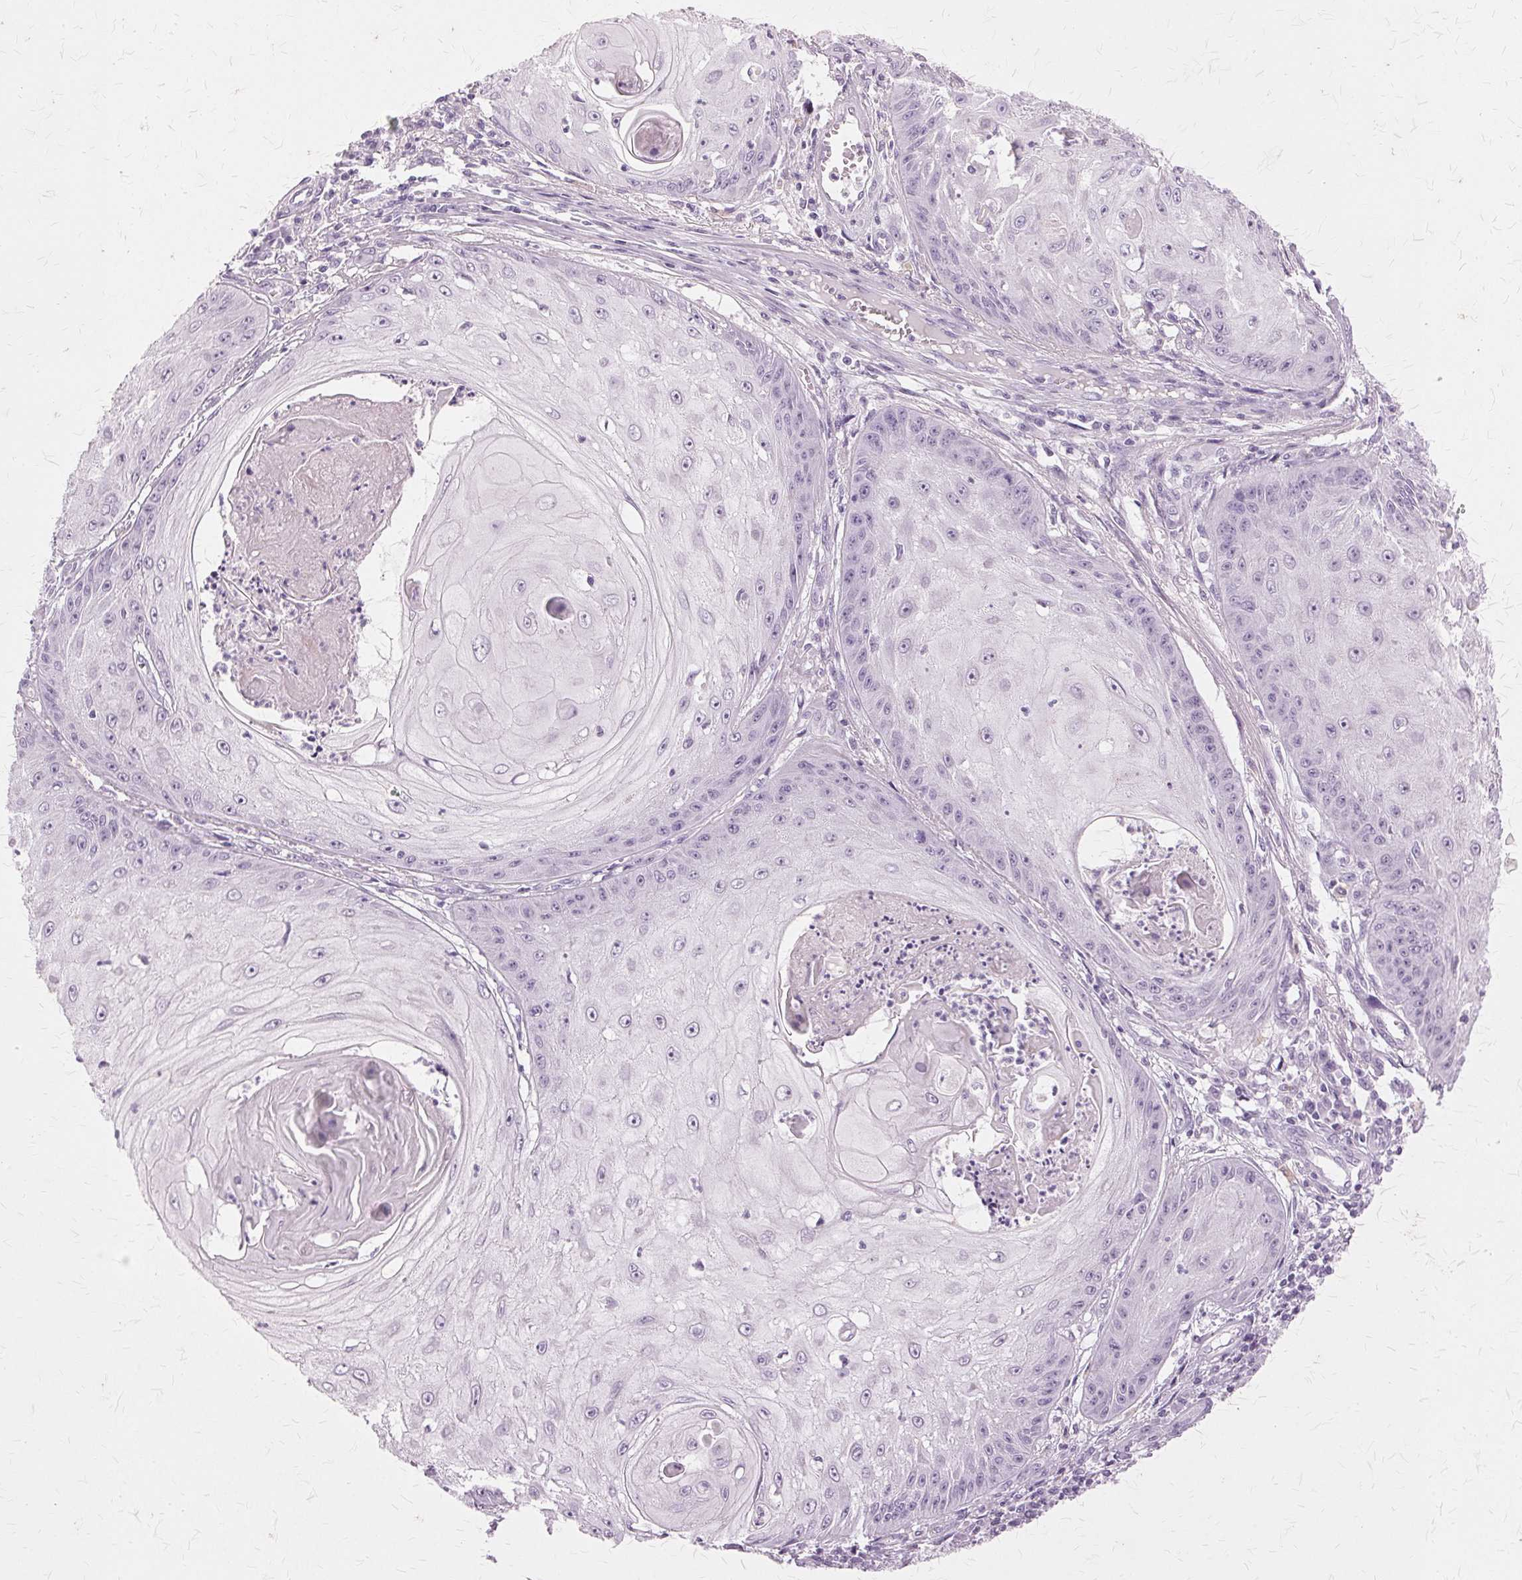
{"staining": {"intensity": "negative", "quantity": "none", "location": "none"}, "tissue": "skin cancer", "cell_type": "Tumor cells", "image_type": "cancer", "snomed": [{"axis": "morphology", "description": "Squamous cell carcinoma, NOS"}, {"axis": "topography", "description": "Skin"}], "caption": "High magnification brightfield microscopy of skin squamous cell carcinoma stained with DAB (3,3'-diaminobenzidine) (brown) and counterstained with hematoxylin (blue): tumor cells show no significant staining.", "gene": "SLC45A3", "patient": {"sex": "male", "age": 70}}